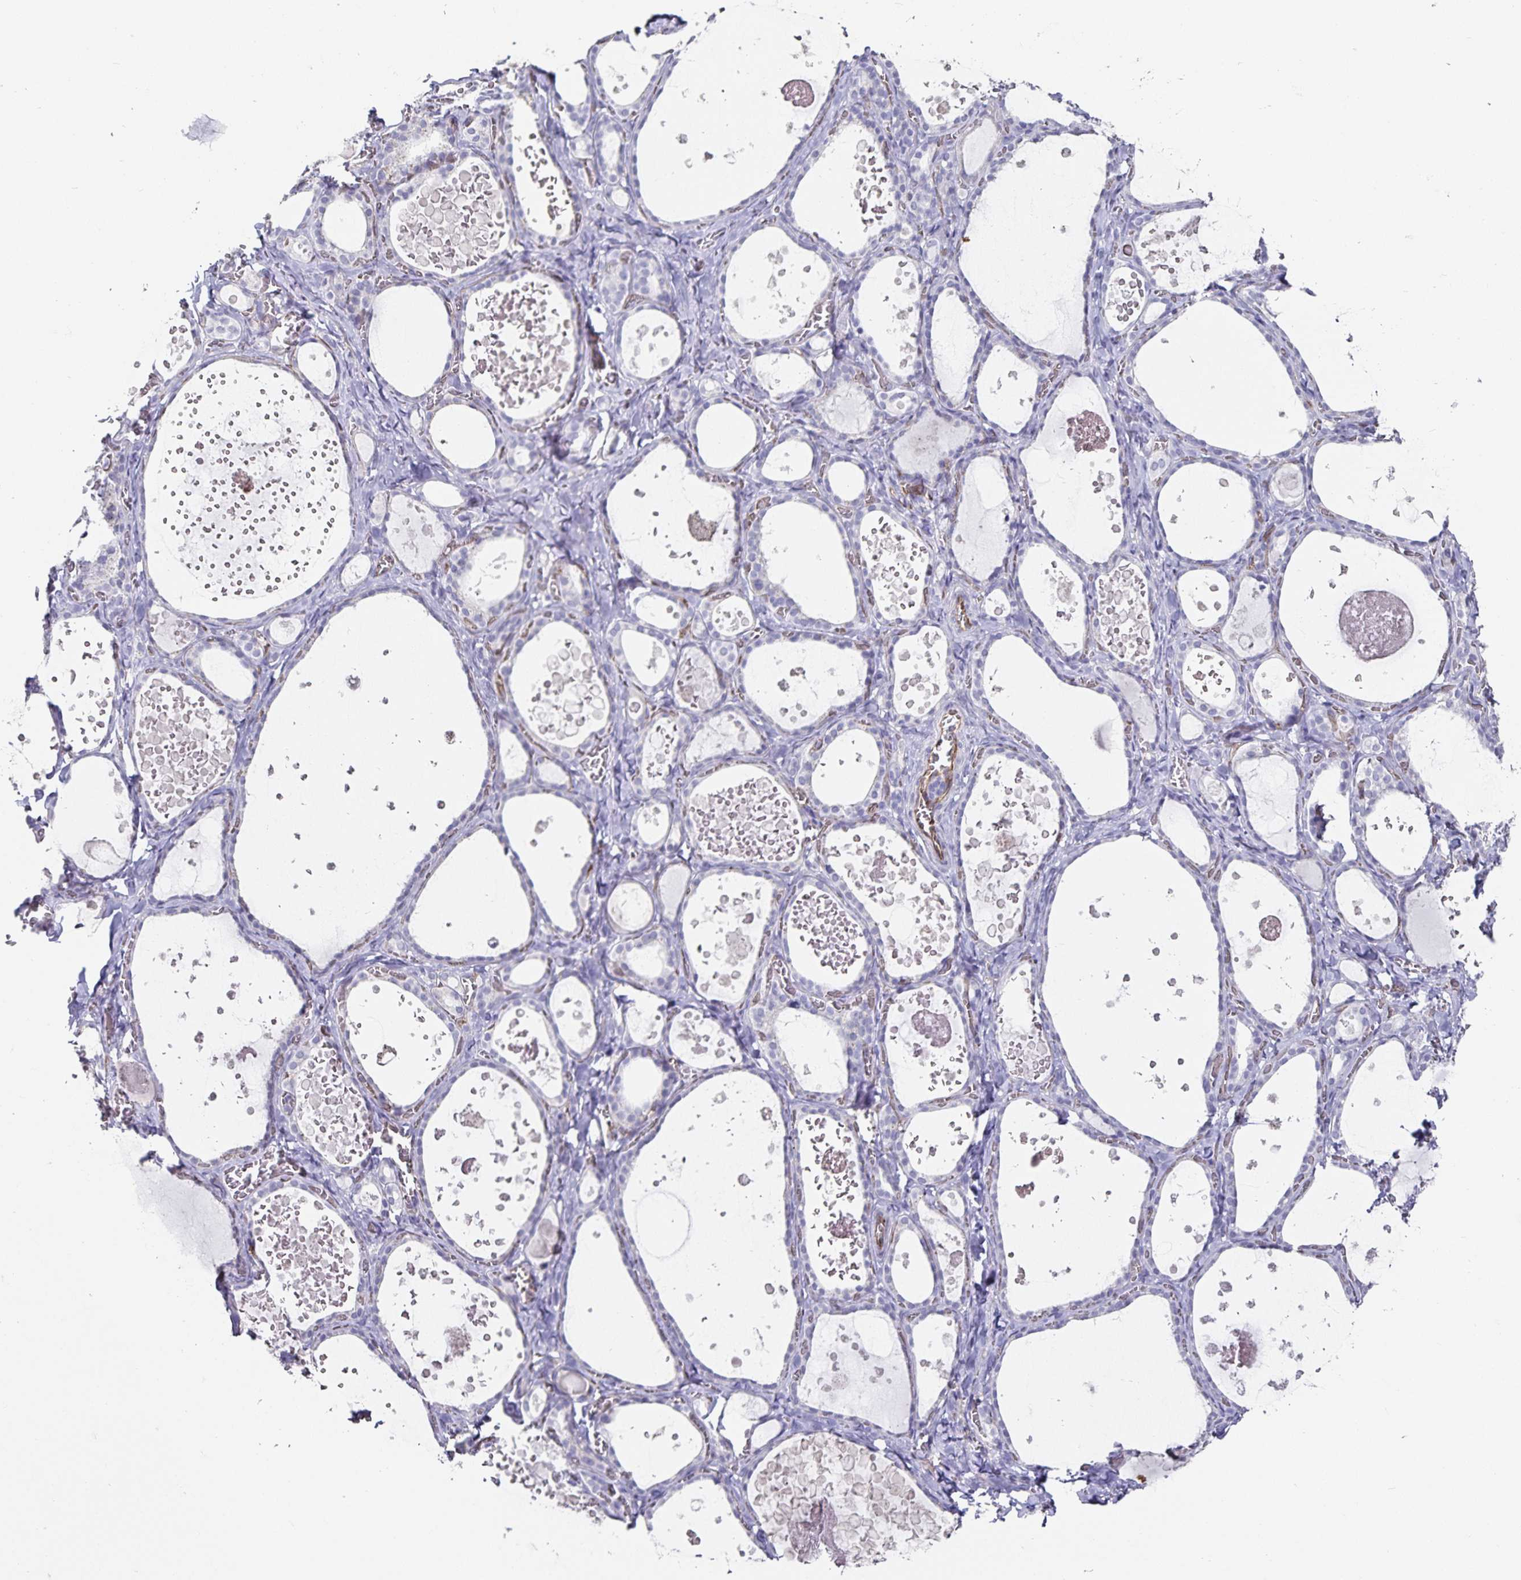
{"staining": {"intensity": "negative", "quantity": "none", "location": "none"}, "tissue": "thyroid gland", "cell_type": "Glandular cells", "image_type": "normal", "snomed": [{"axis": "morphology", "description": "Normal tissue, NOS"}, {"axis": "topography", "description": "Thyroid gland"}], "caption": "Immunohistochemical staining of normal human thyroid gland displays no significant positivity in glandular cells.", "gene": "PODXL", "patient": {"sex": "female", "age": 56}}